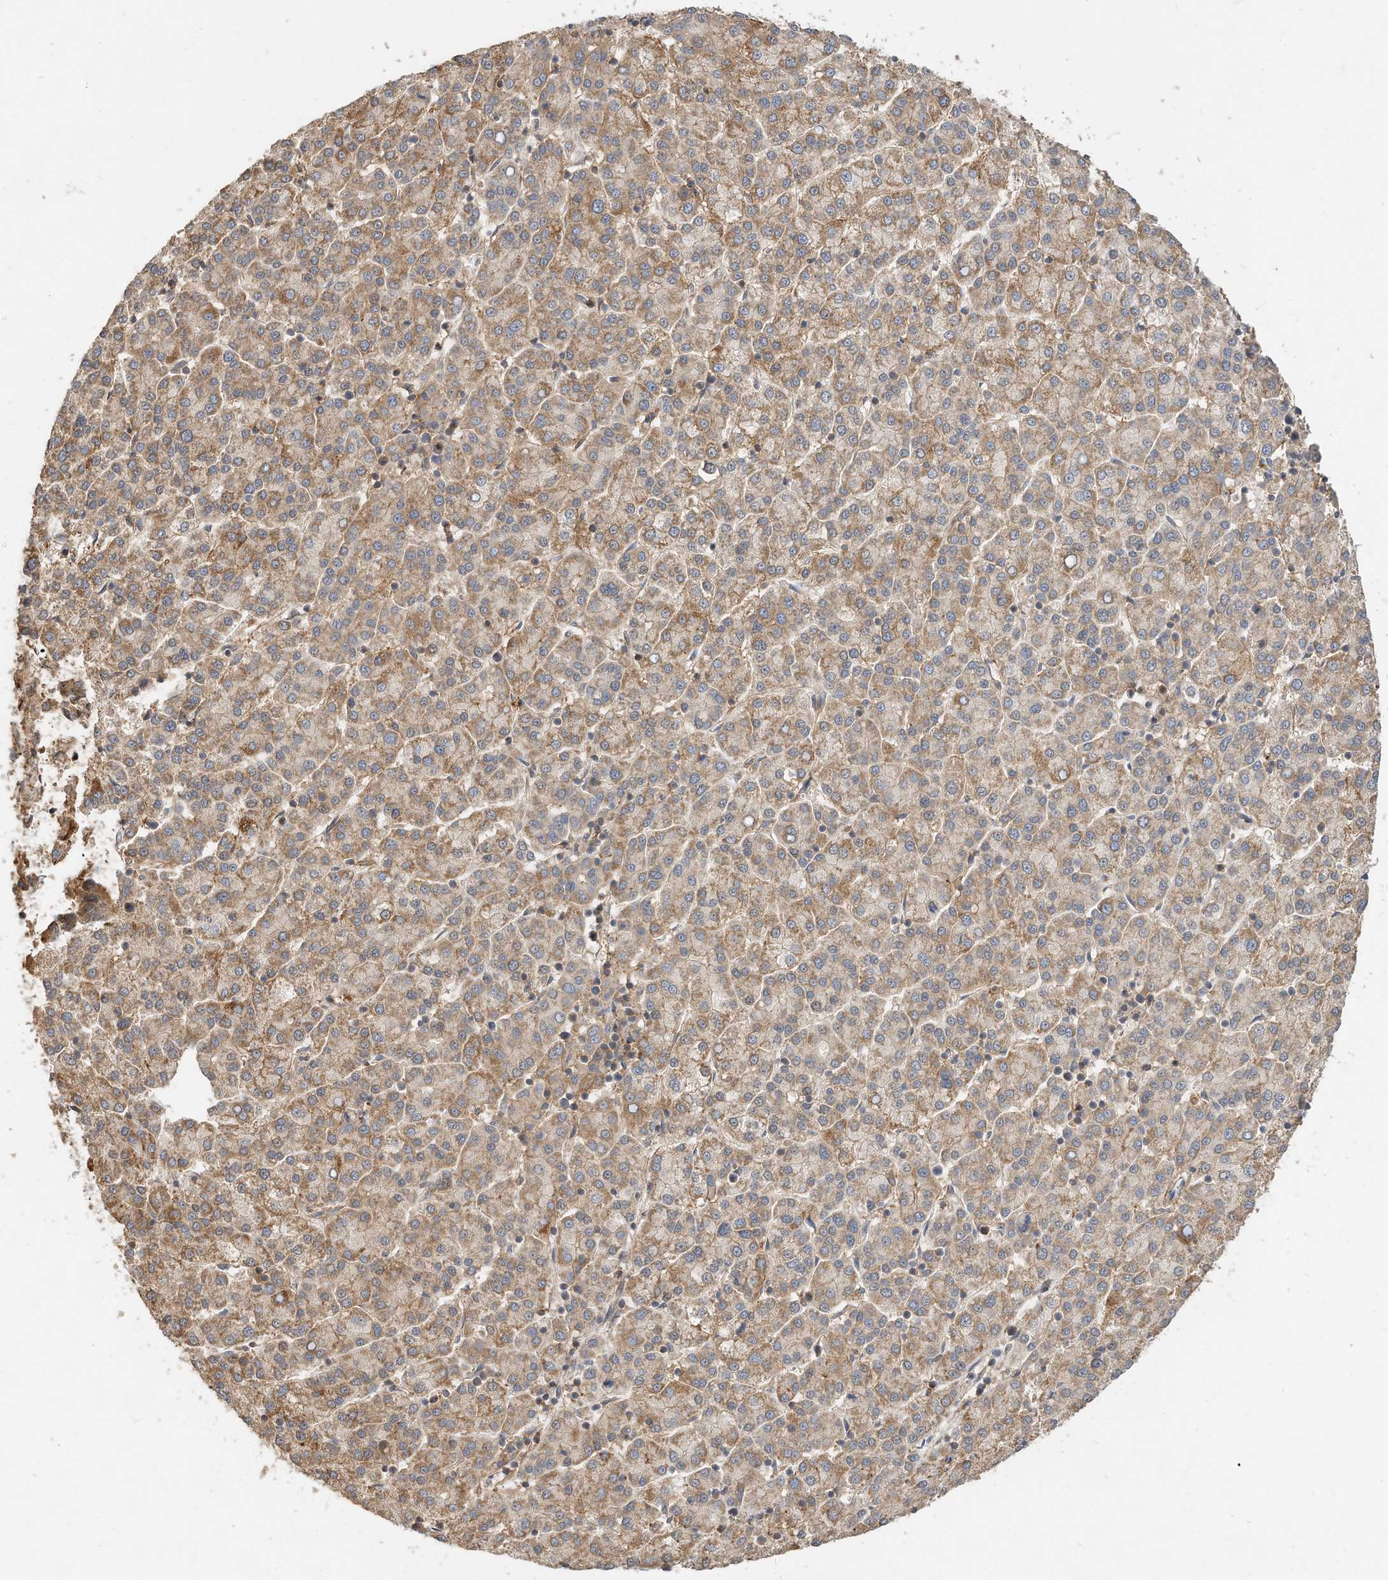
{"staining": {"intensity": "moderate", "quantity": ">75%", "location": "cytoplasmic/membranous"}, "tissue": "liver cancer", "cell_type": "Tumor cells", "image_type": "cancer", "snomed": [{"axis": "morphology", "description": "Carcinoma, Hepatocellular, NOS"}, {"axis": "topography", "description": "Liver"}], "caption": "DAB (3,3'-diaminobenzidine) immunohistochemical staining of human hepatocellular carcinoma (liver) shows moderate cytoplasmic/membranous protein expression in approximately >75% of tumor cells. The protein of interest is shown in brown color, while the nuclei are stained blue.", "gene": "CPAMD8", "patient": {"sex": "female", "age": 58}}